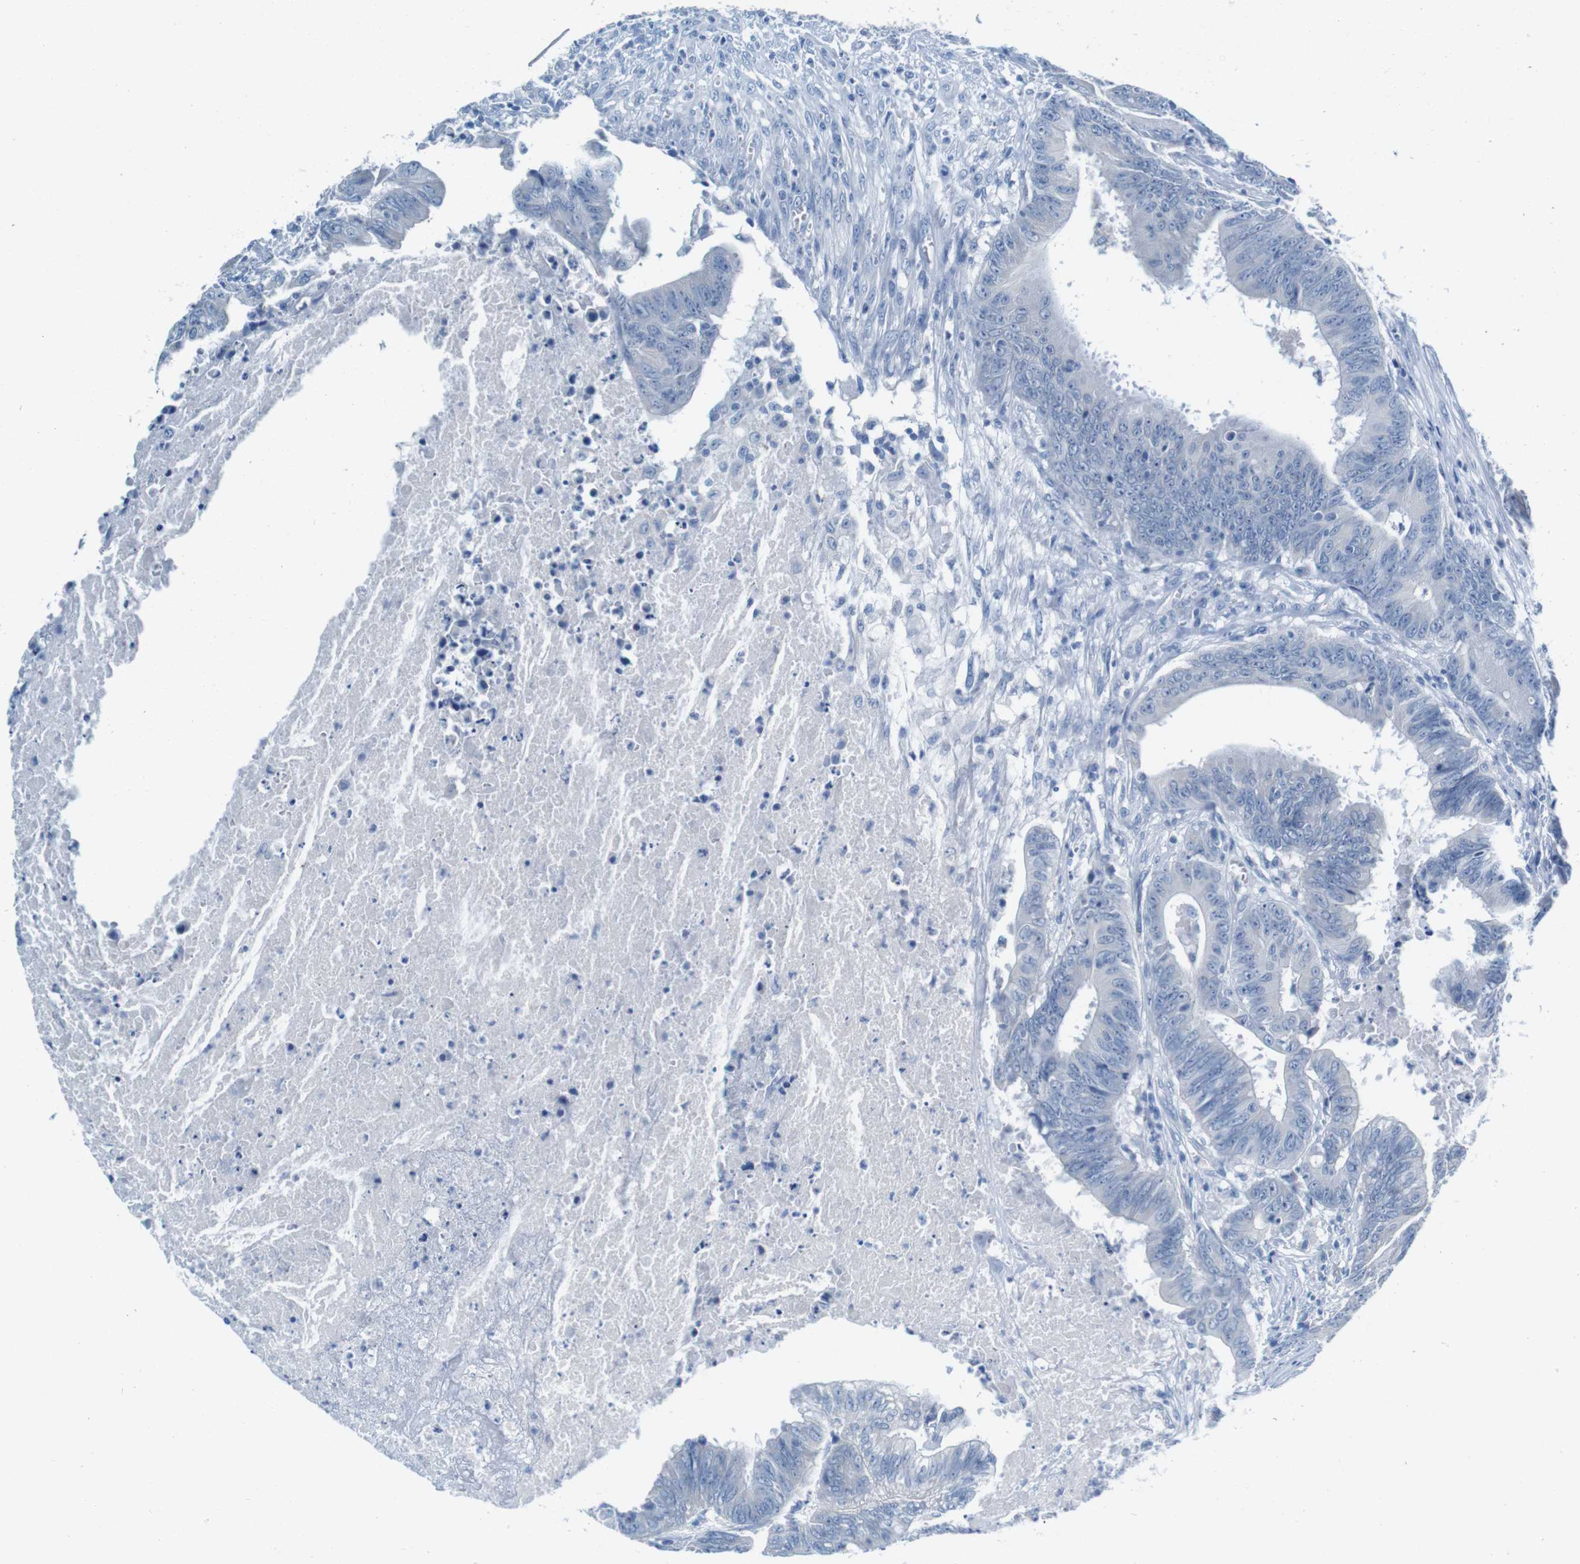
{"staining": {"intensity": "negative", "quantity": "none", "location": "none"}, "tissue": "colorectal cancer", "cell_type": "Tumor cells", "image_type": "cancer", "snomed": [{"axis": "morphology", "description": "Adenocarcinoma, NOS"}, {"axis": "topography", "description": "Colon"}], "caption": "DAB (3,3'-diaminobenzidine) immunohistochemical staining of human colorectal adenocarcinoma reveals no significant expression in tumor cells. (Stains: DAB (3,3'-diaminobenzidine) immunohistochemistry (IHC) with hematoxylin counter stain, Microscopy: brightfield microscopy at high magnification).", "gene": "IGSF8", "patient": {"sex": "male", "age": 45}}